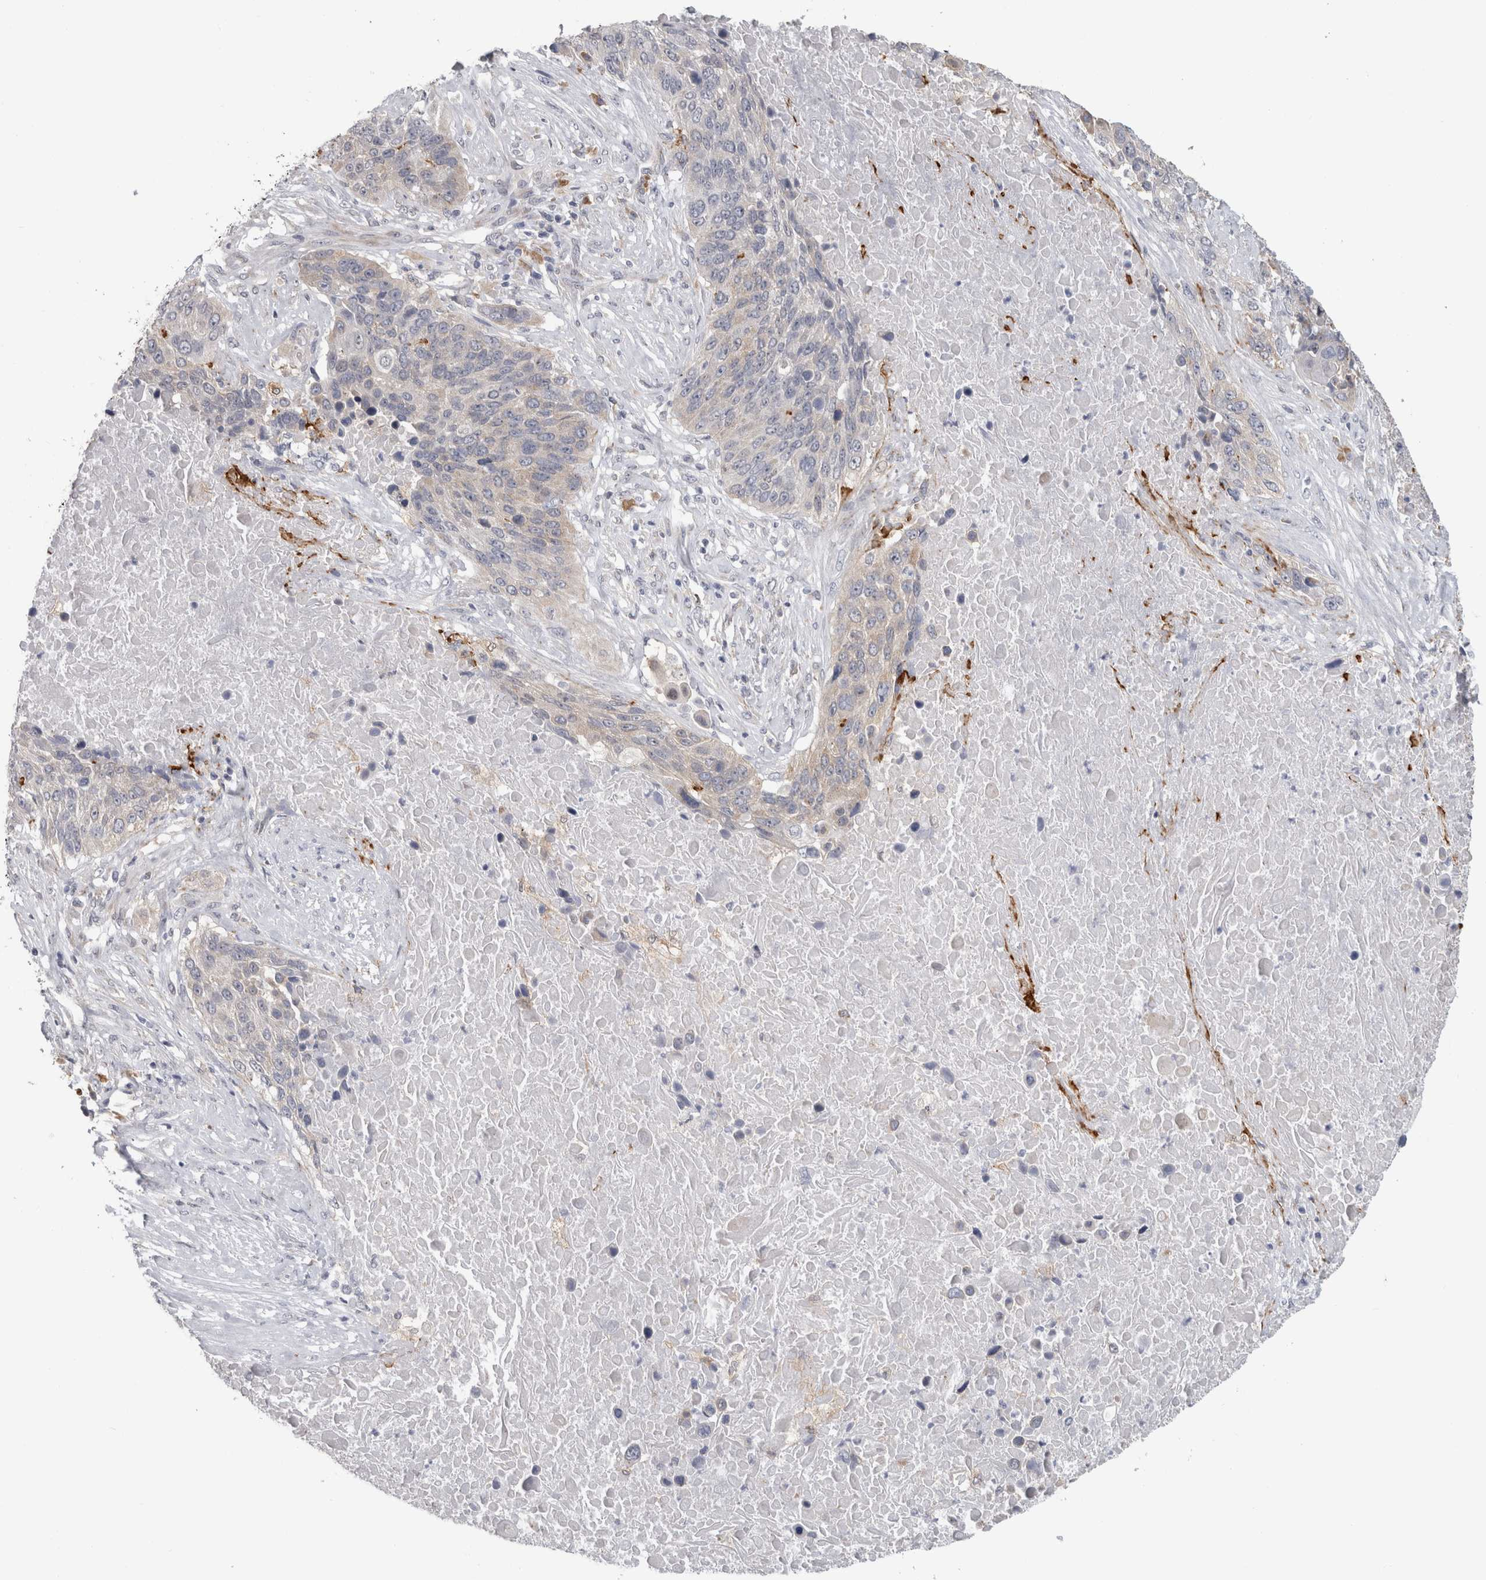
{"staining": {"intensity": "weak", "quantity": "<25%", "location": "cytoplasmic/membranous"}, "tissue": "lung cancer", "cell_type": "Tumor cells", "image_type": "cancer", "snomed": [{"axis": "morphology", "description": "Squamous cell carcinoma, NOS"}, {"axis": "topography", "description": "Lung"}], "caption": "A micrograph of lung cancer (squamous cell carcinoma) stained for a protein shows no brown staining in tumor cells.", "gene": "TMEM242", "patient": {"sex": "male", "age": 66}}